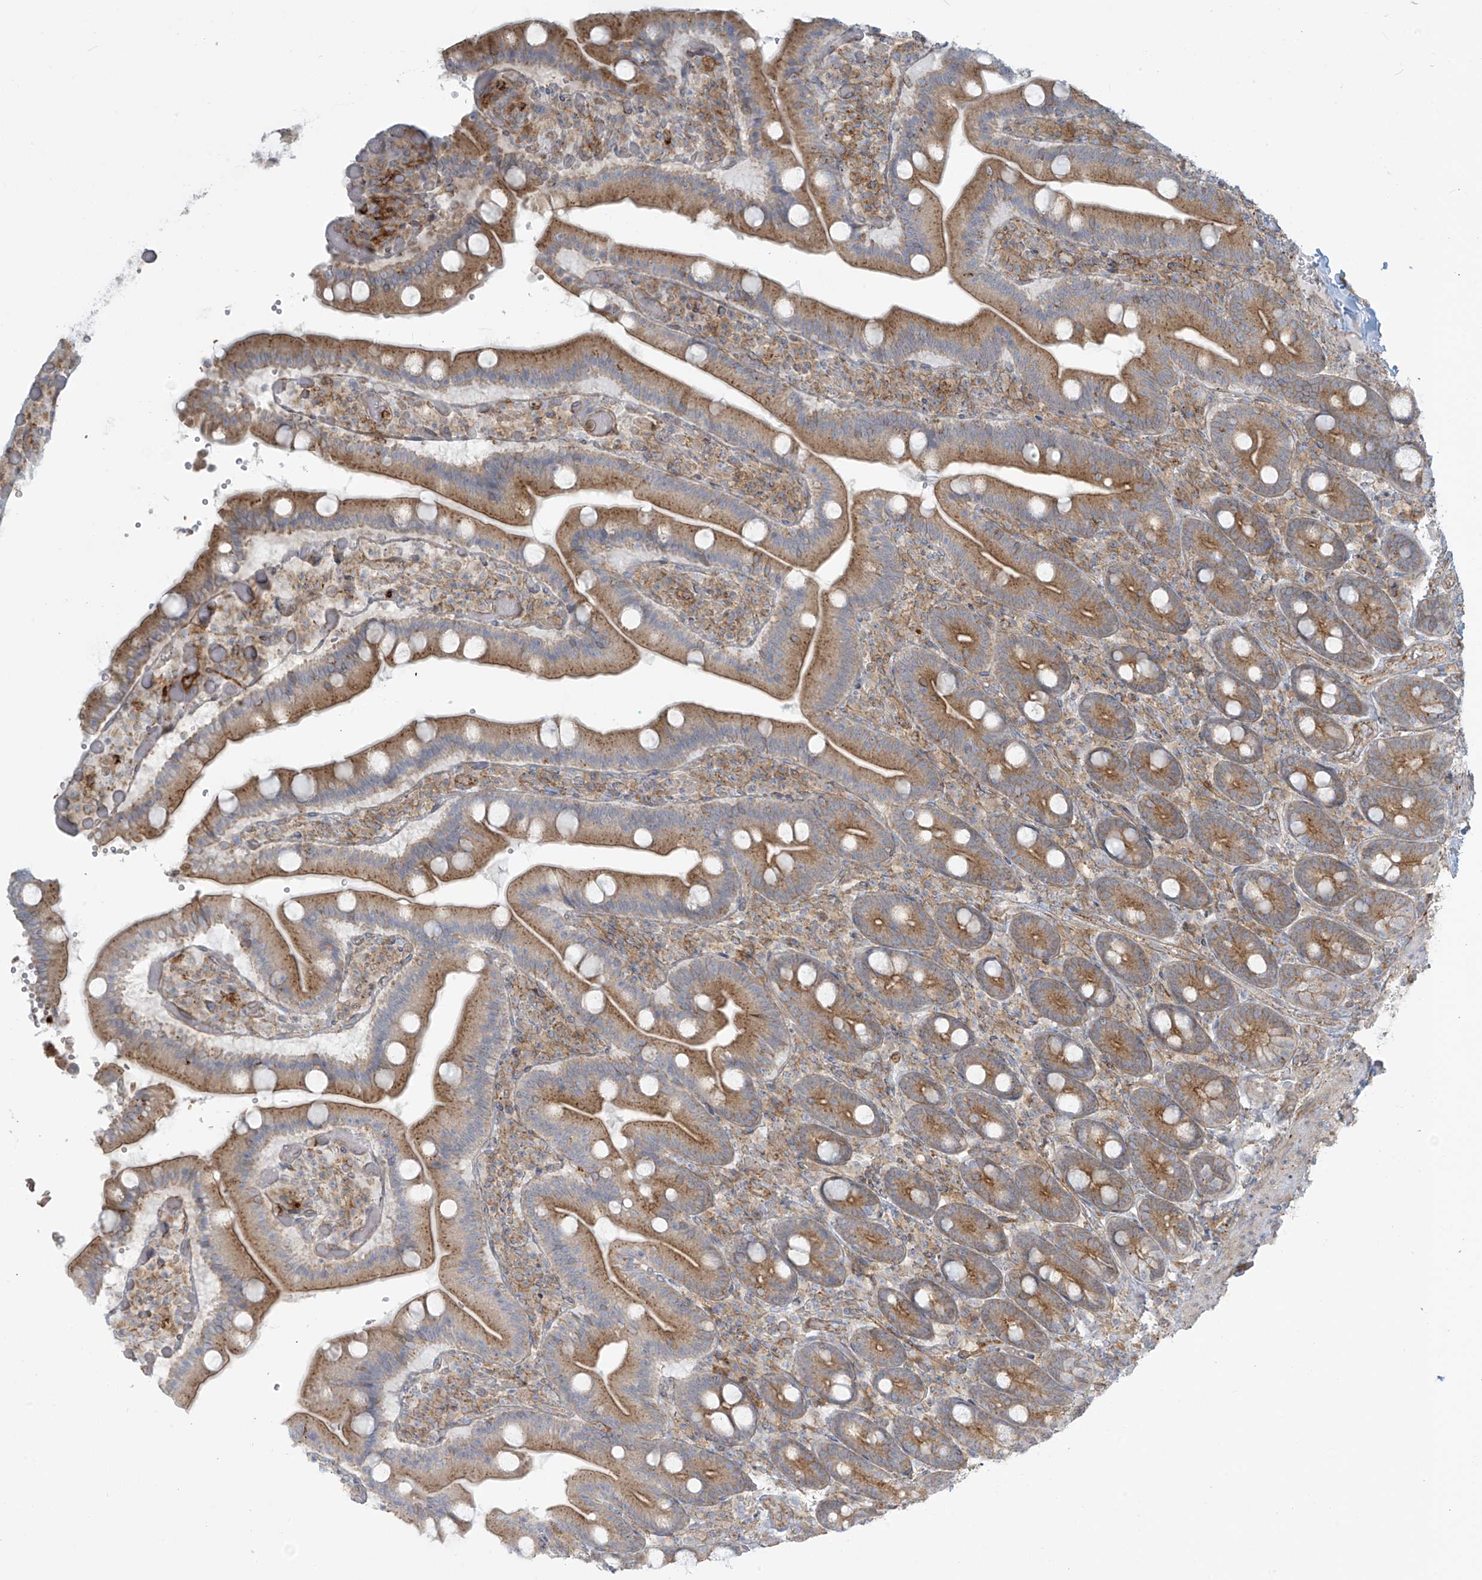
{"staining": {"intensity": "moderate", "quantity": ">75%", "location": "cytoplasmic/membranous"}, "tissue": "duodenum", "cell_type": "Glandular cells", "image_type": "normal", "snomed": [{"axis": "morphology", "description": "Normal tissue, NOS"}, {"axis": "topography", "description": "Duodenum"}], "caption": "Duodenum stained with a brown dye reveals moderate cytoplasmic/membranous positive positivity in about >75% of glandular cells.", "gene": "LZTS3", "patient": {"sex": "female", "age": 62}}